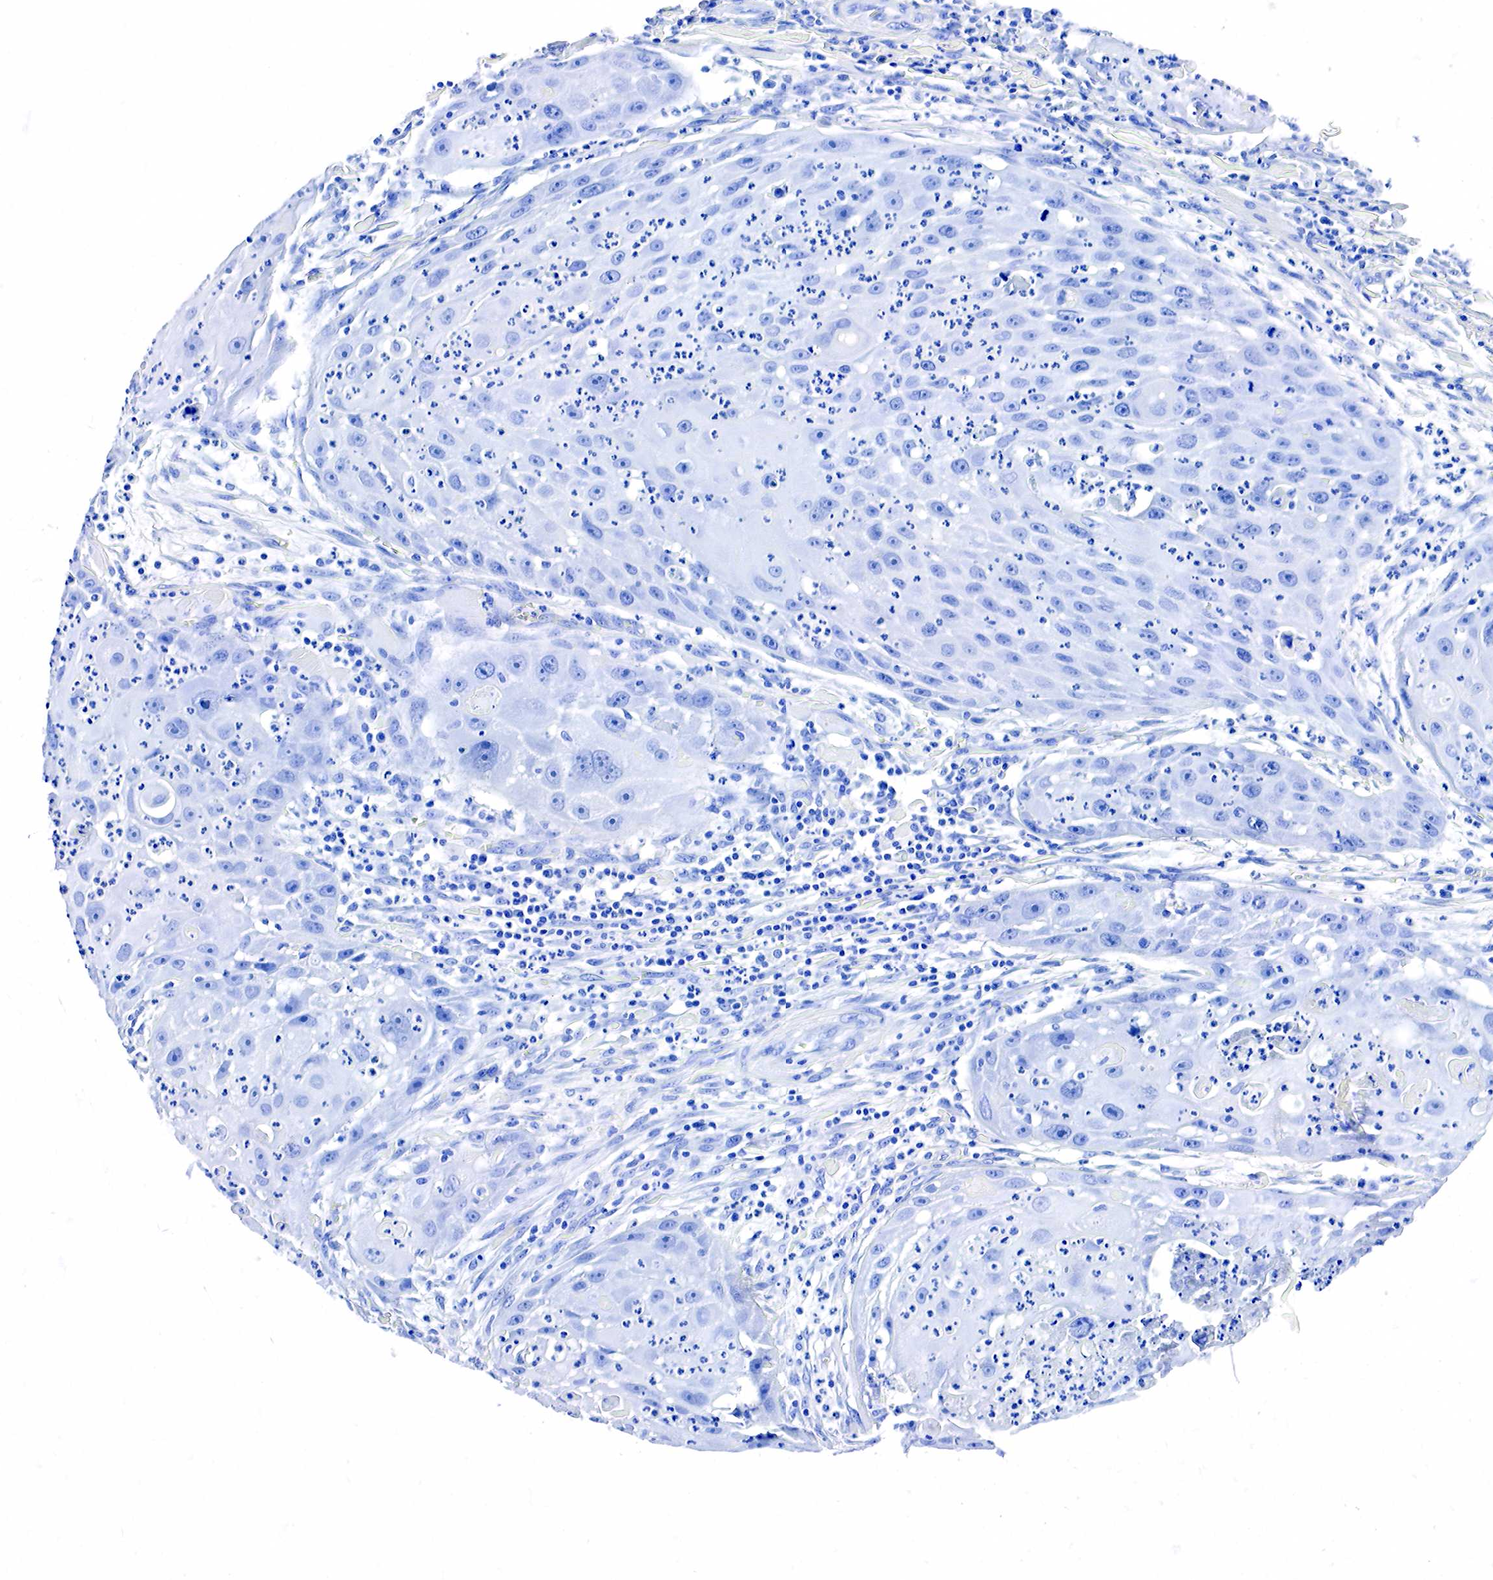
{"staining": {"intensity": "negative", "quantity": "none", "location": "none"}, "tissue": "head and neck cancer", "cell_type": "Tumor cells", "image_type": "cancer", "snomed": [{"axis": "morphology", "description": "Squamous cell carcinoma, NOS"}, {"axis": "topography", "description": "Head-Neck"}], "caption": "High power microscopy micrograph of an IHC image of head and neck cancer (squamous cell carcinoma), revealing no significant positivity in tumor cells.", "gene": "ACP3", "patient": {"sex": "male", "age": 64}}